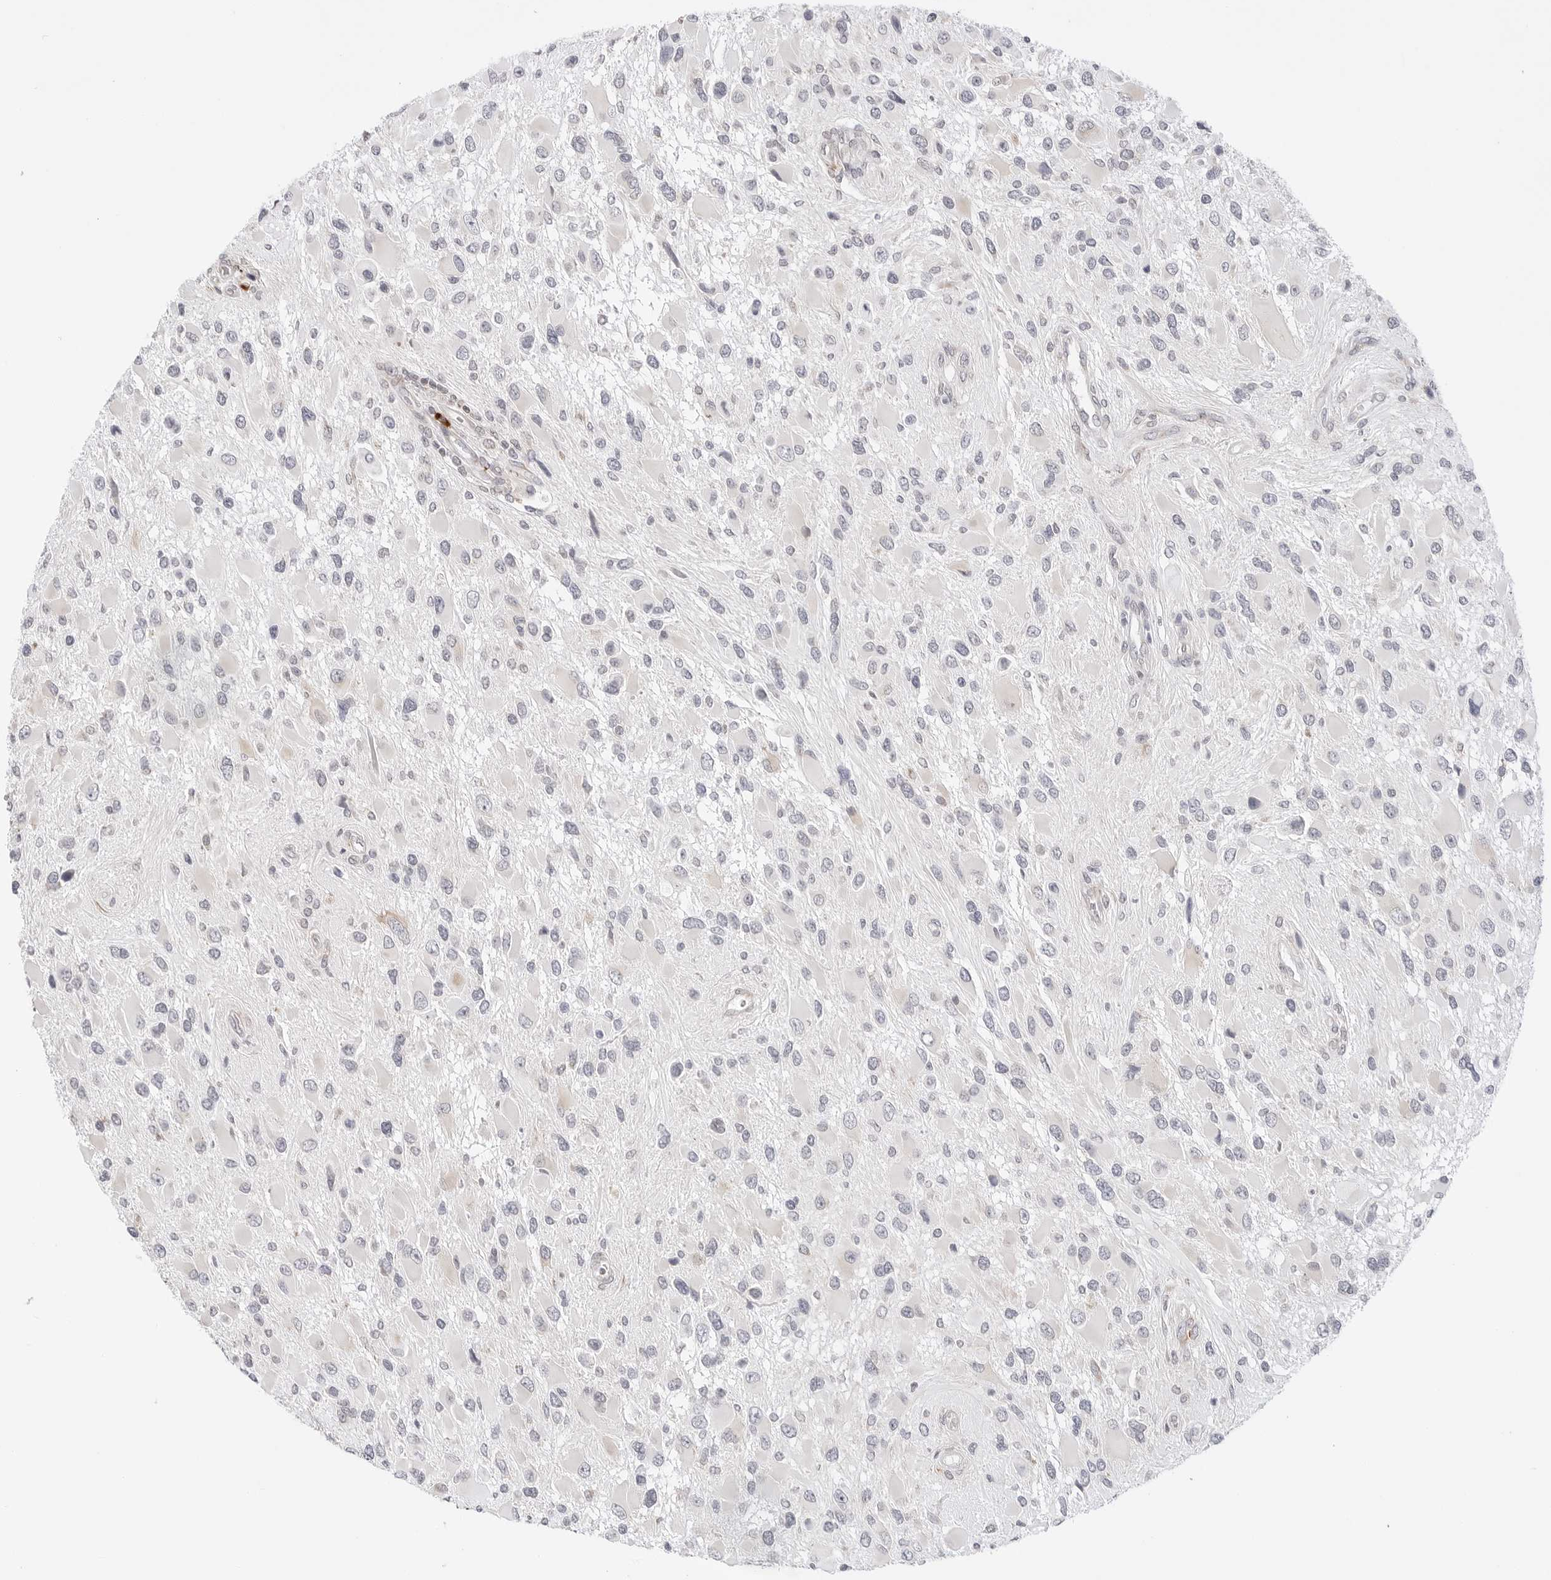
{"staining": {"intensity": "negative", "quantity": "none", "location": "none"}, "tissue": "glioma", "cell_type": "Tumor cells", "image_type": "cancer", "snomed": [{"axis": "morphology", "description": "Glioma, malignant, High grade"}, {"axis": "topography", "description": "Brain"}], "caption": "Immunohistochemical staining of human glioma shows no significant staining in tumor cells.", "gene": "RPN1", "patient": {"sex": "male", "age": 53}}